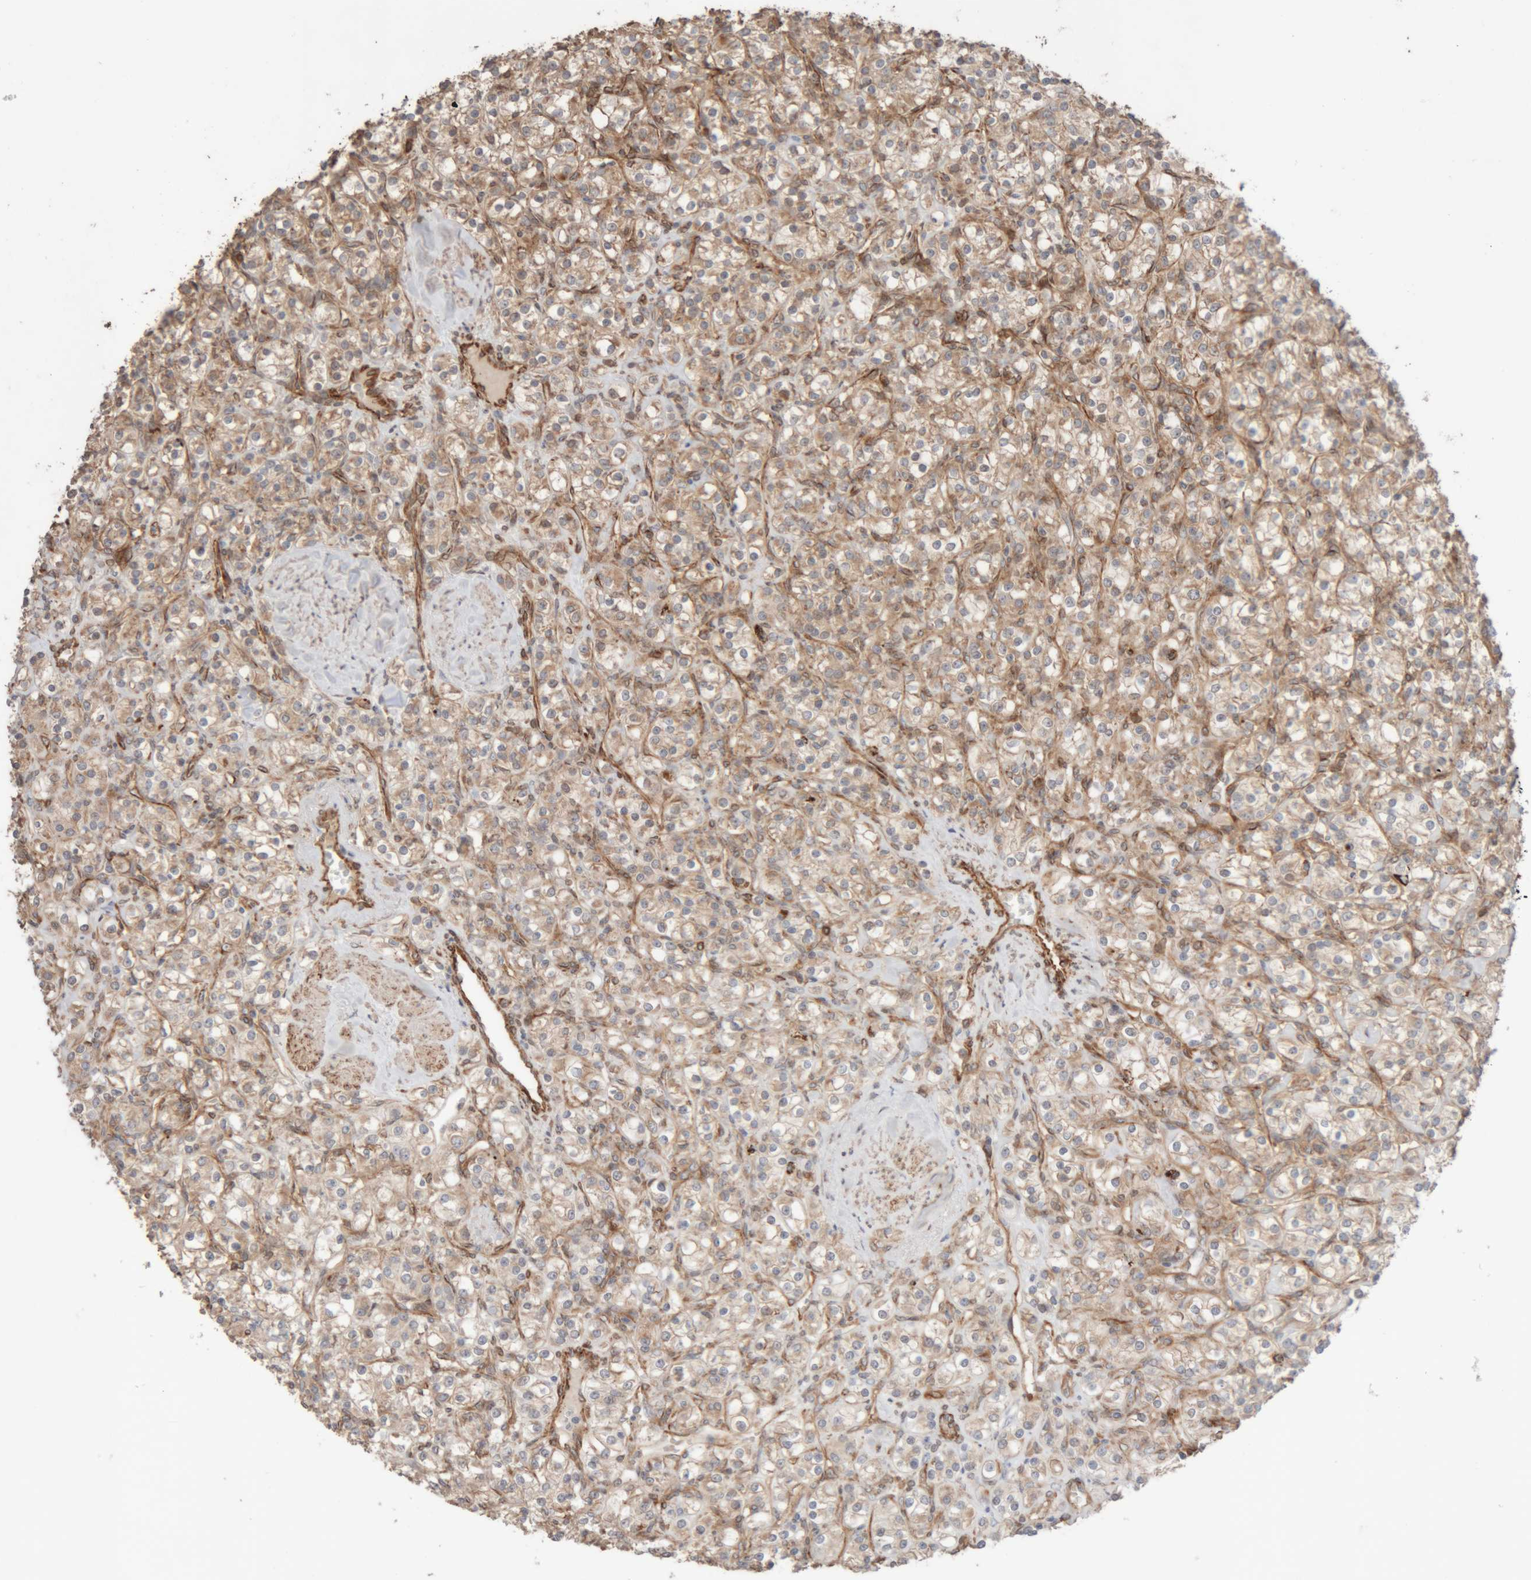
{"staining": {"intensity": "weak", "quantity": "25%-75%", "location": "cytoplasmic/membranous"}, "tissue": "renal cancer", "cell_type": "Tumor cells", "image_type": "cancer", "snomed": [{"axis": "morphology", "description": "Adenocarcinoma, NOS"}, {"axis": "topography", "description": "Kidney"}], "caption": "DAB immunohistochemical staining of human adenocarcinoma (renal) shows weak cytoplasmic/membranous protein positivity in about 25%-75% of tumor cells.", "gene": "RAB32", "patient": {"sex": "male", "age": 77}}